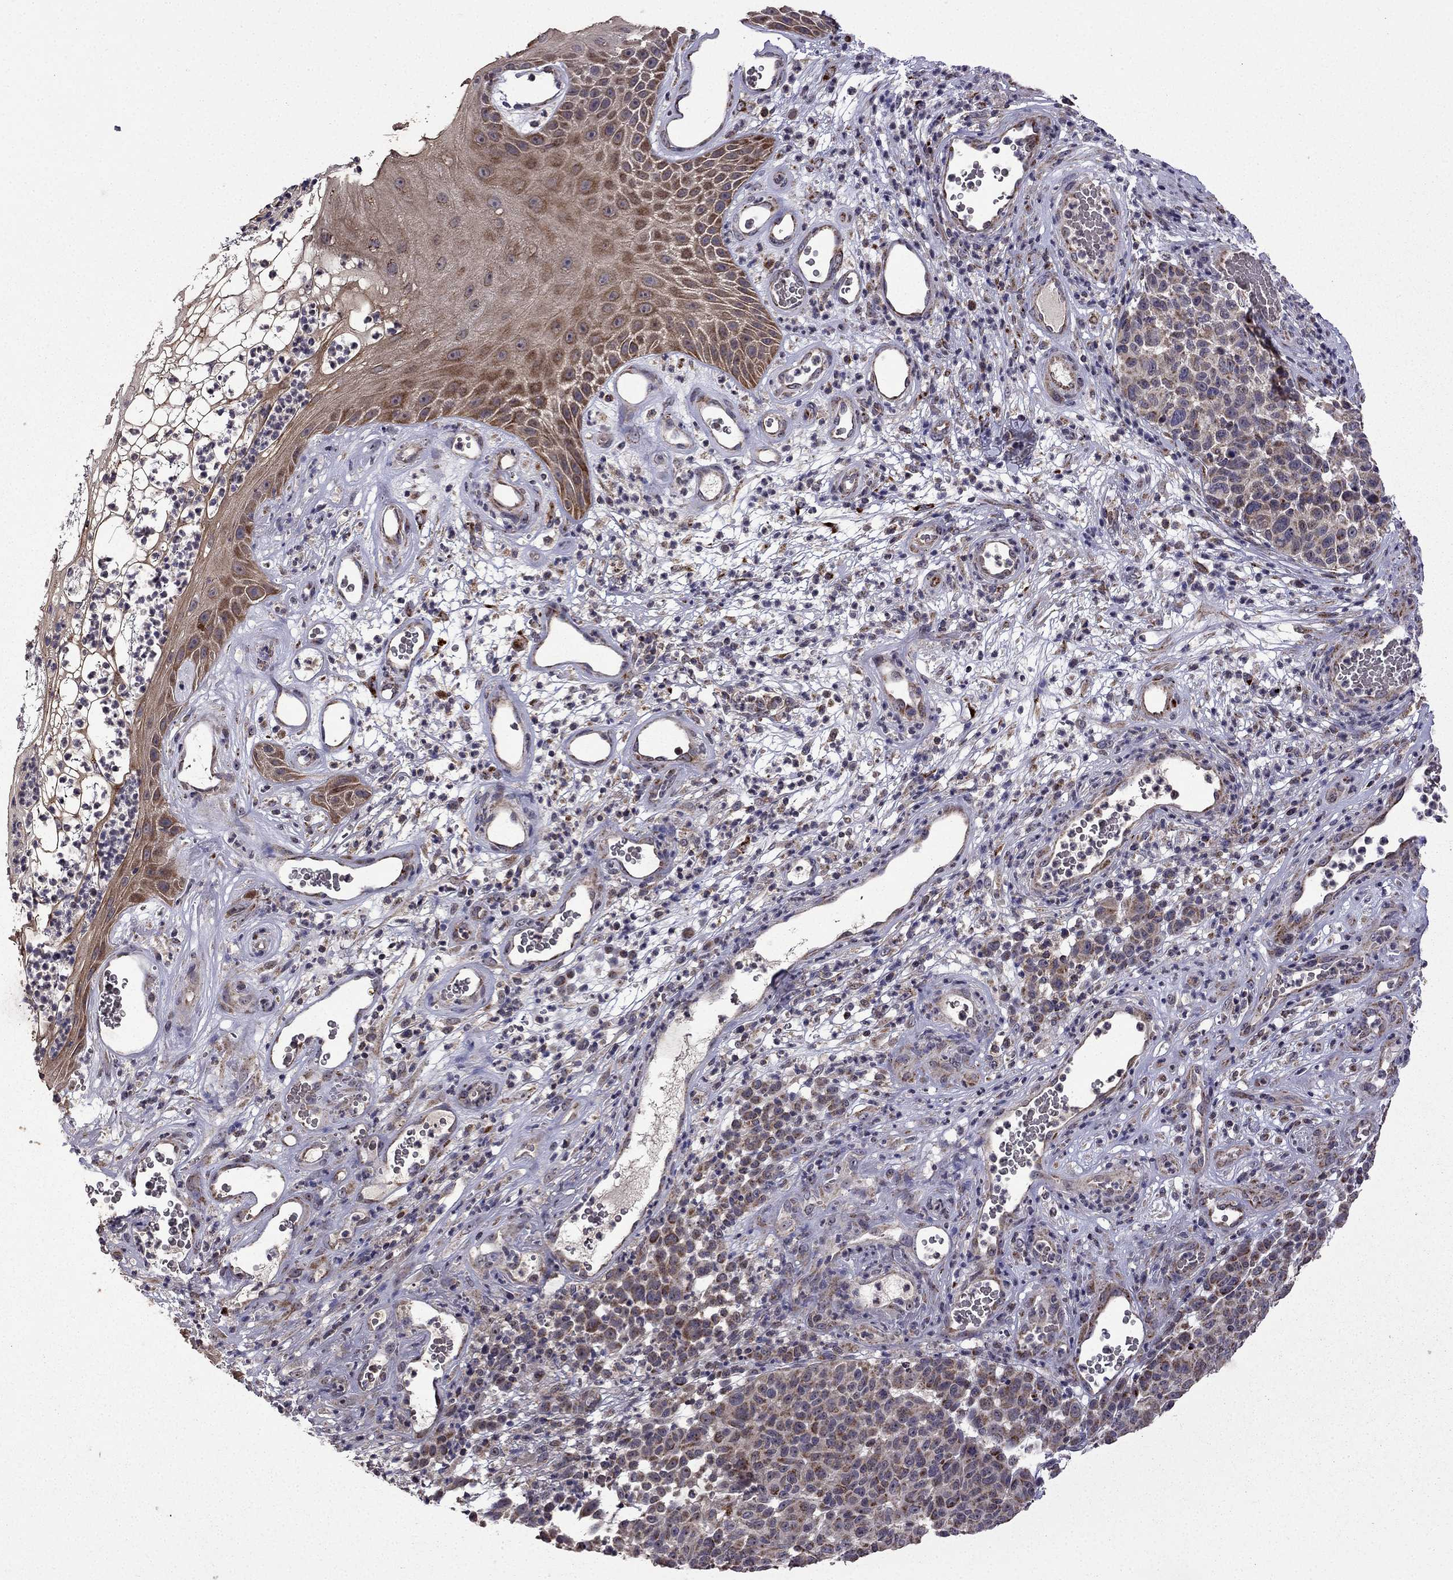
{"staining": {"intensity": "moderate", "quantity": "25%-75%", "location": "cytoplasmic/membranous"}, "tissue": "melanoma", "cell_type": "Tumor cells", "image_type": "cancer", "snomed": [{"axis": "morphology", "description": "Malignant melanoma, NOS"}, {"axis": "topography", "description": "Skin"}], "caption": "A brown stain shows moderate cytoplasmic/membranous expression of a protein in human malignant melanoma tumor cells.", "gene": "TAB2", "patient": {"sex": "male", "age": 59}}